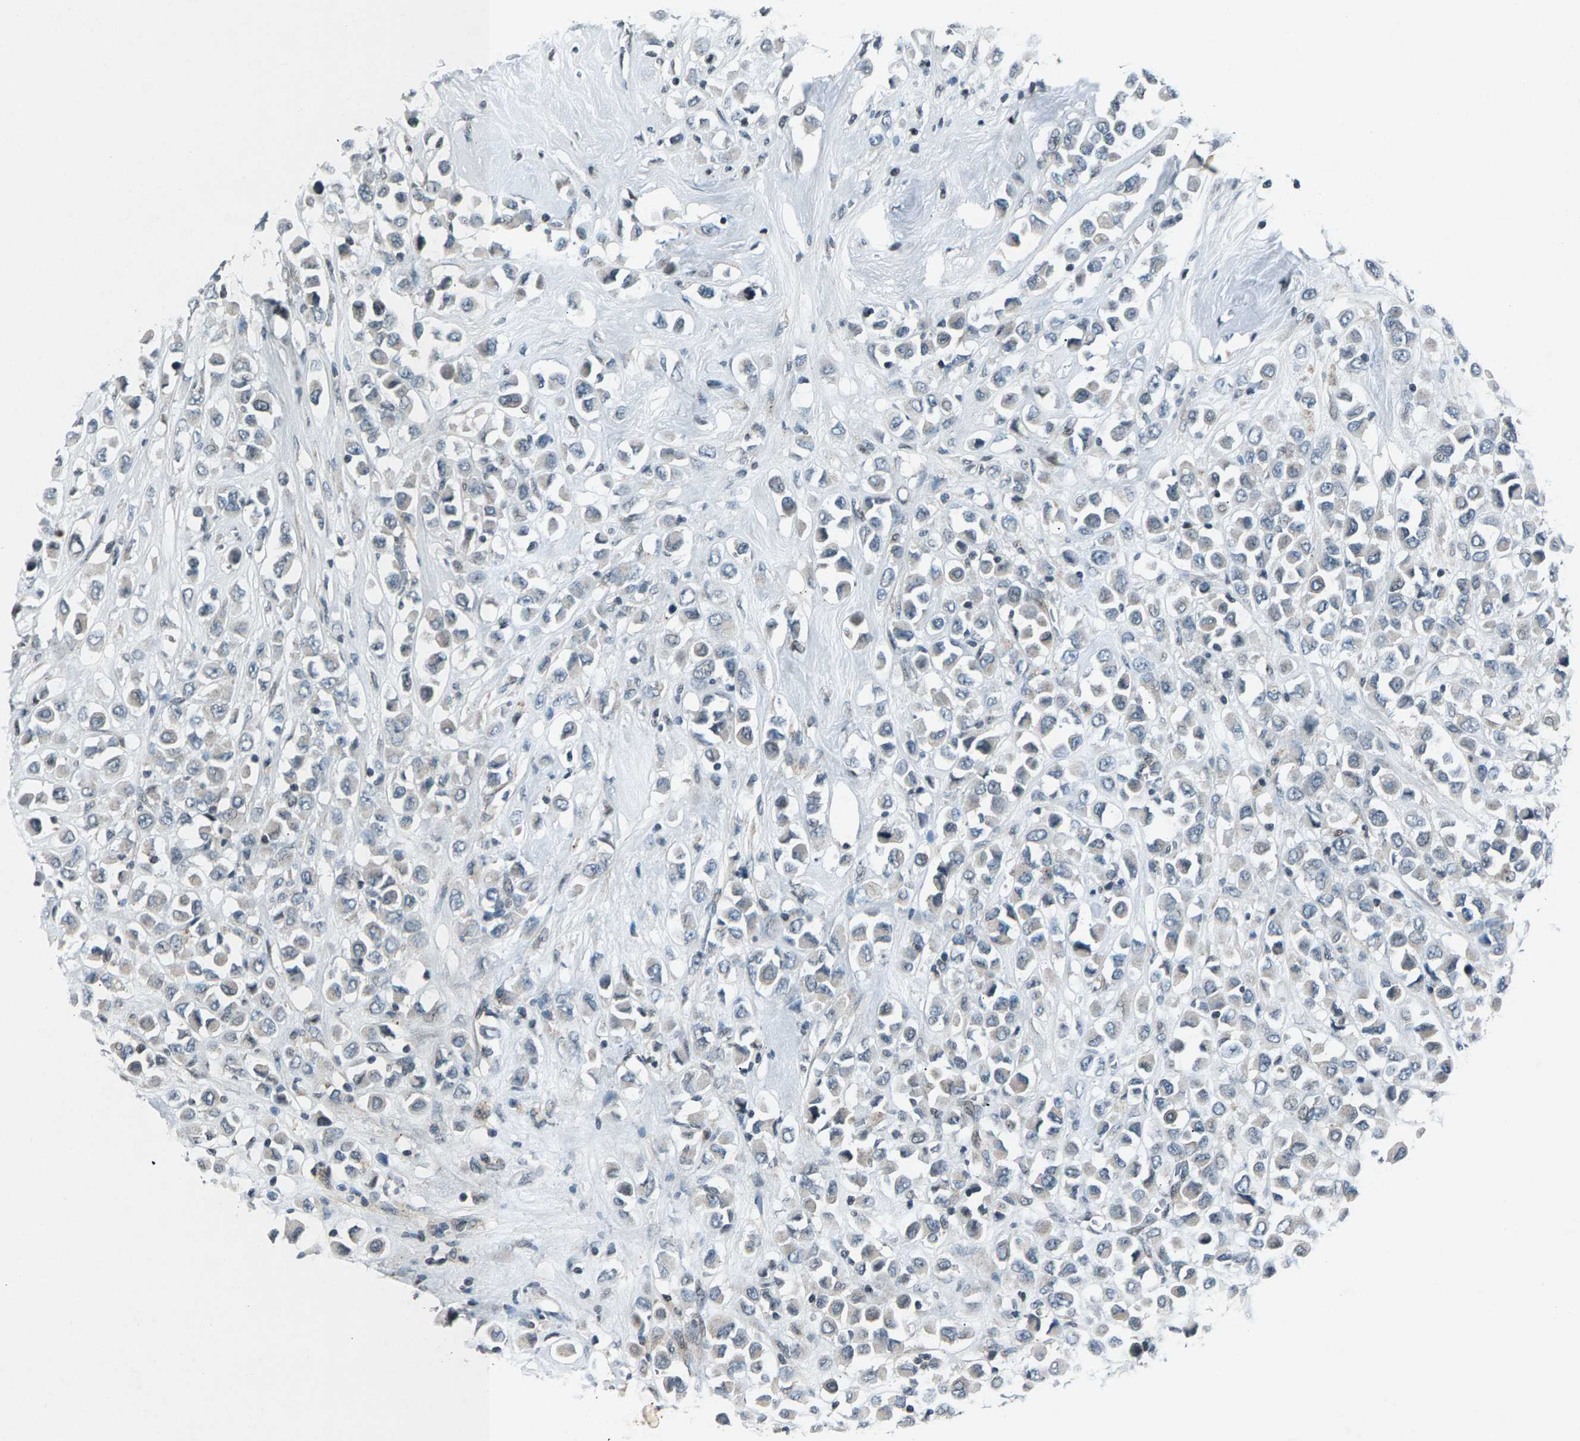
{"staining": {"intensity": "weak", "quantity": "<25%", "location": "cytoplasmic/membranous"}, "tissue": "breast cancer", "cell_type": "Tumor cells", "image_type": "cancer", "snomed": [{"axis": "morphology", "description": "Duct carcinoma"}, {"axis": "topography", "description": "Breast"}], "caption": "The immunohistochemistry histopathology image has no significant expression in tumor cells of breast cancer tissue. (DAB (3,3'-diaminobenzidine) immunohistochemistry (IHC) with hematoxylin counter stain).", "gene": "ZPR1", "patient": {"sex": "female", "age": 61}}